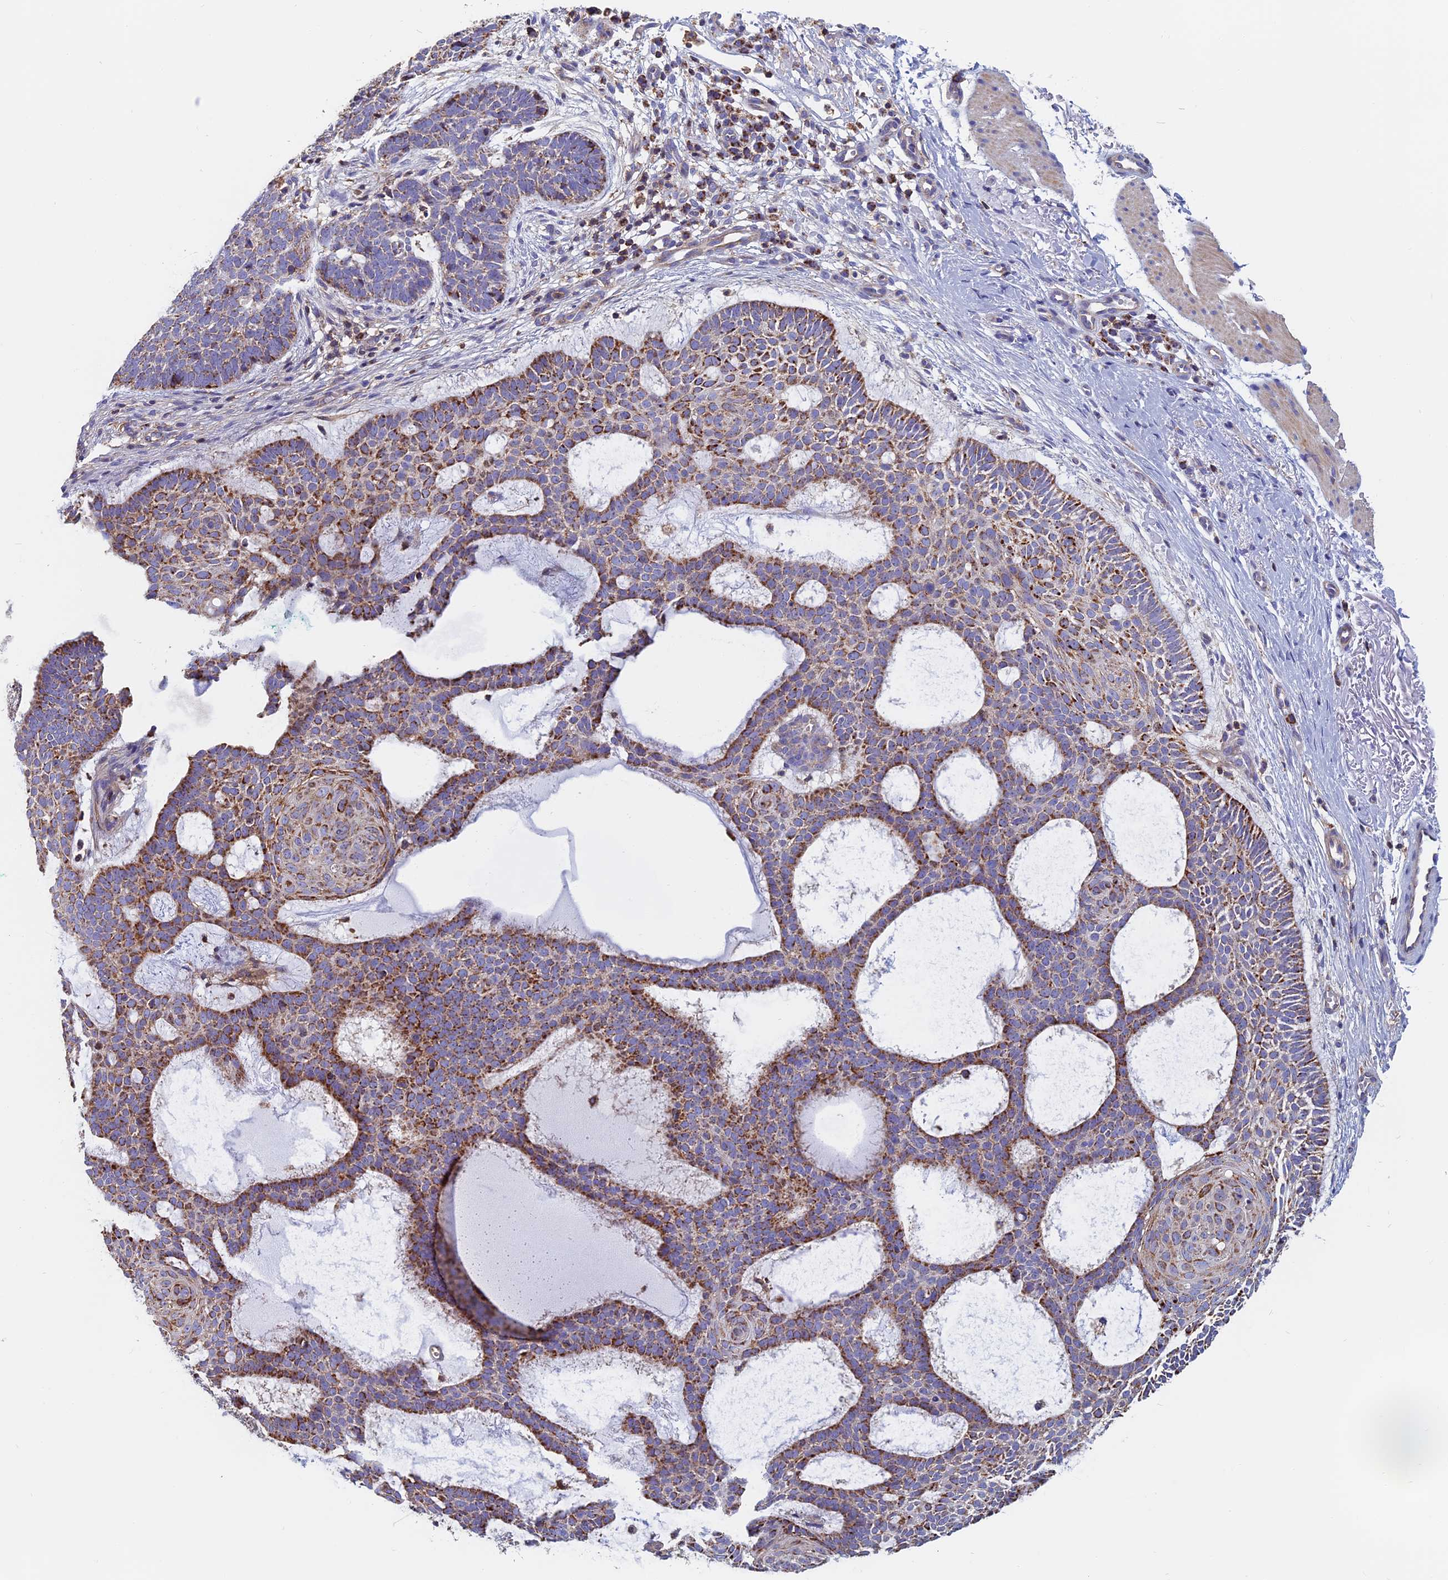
{"staining": {"intensity": "moderate", "quantity": ">75%", "location": "cytoplasmic/membranous"}, "tissue": "skin cancer", "cell_type": "Tumor cells", "image_type": "cancer", "snomed": [{"axis": "morphology", "description": "Basal cell carcinoma"}, {"axis": "topography", "description": "Skin"}], "caption": "Moderate cytoplasmic/membranous protein positivity is seen in about >75% of tumor cells in skin cancer (basal cell carcinoma).", "gene": "HSD17B8", "patient": {"sex": "male", "age": 85}}